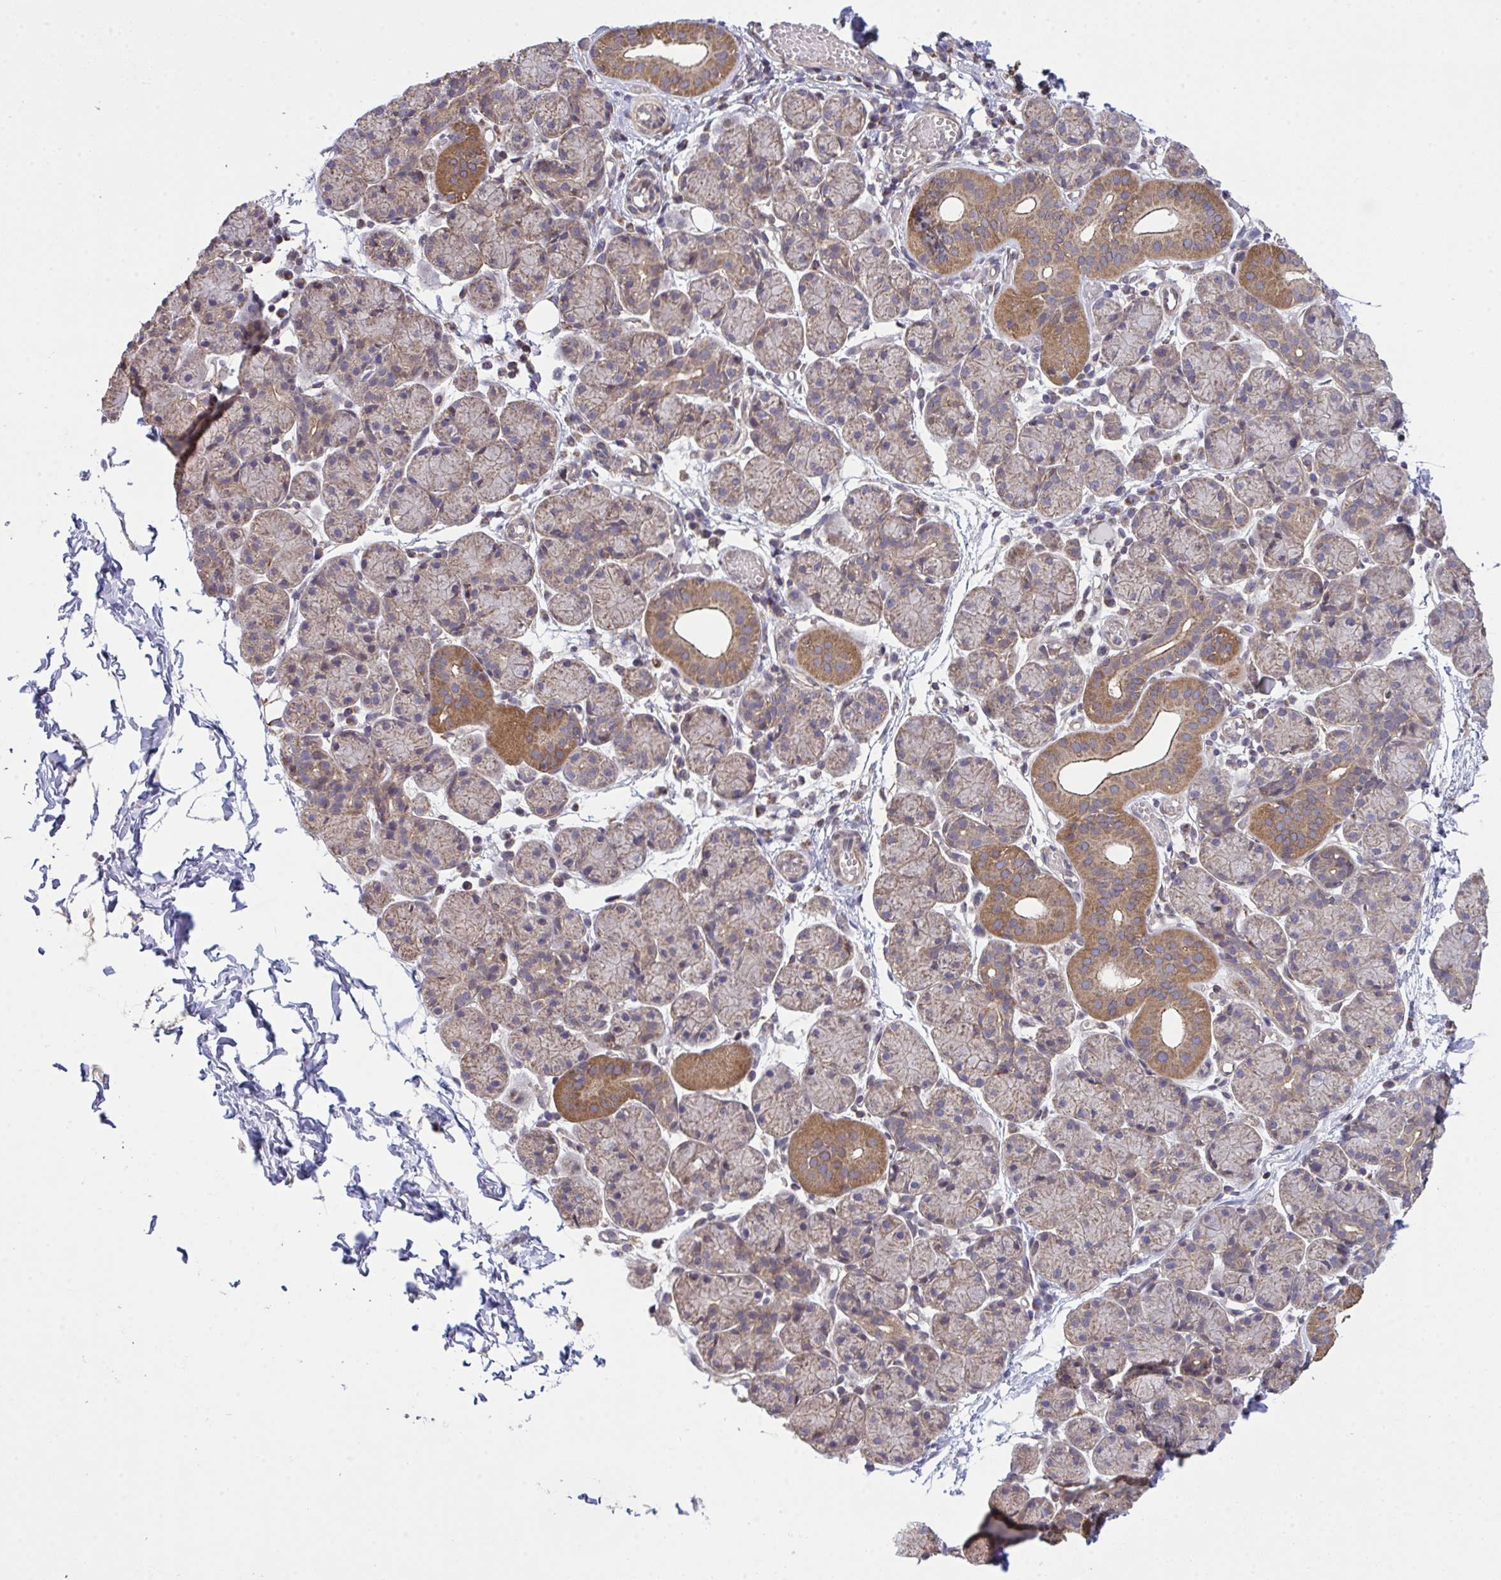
{"staining": {"intensity": "moderate", "quantity": "<25%", "location": "cytoplasmic/membranous"}, "tissue": "salivary gland", "cell_type": "Glandular cells", "image_type": "normal", "snomed": [{"axis": "morphology", "description": "Normal tissue, NOS"}, {"axis": "morphology", "description": "Inflammation, NOS"}, {"axis": "topography", "description": "Lymph node"}, {"axis": "topography", "description": "Salivary gland"}], "caption": "Protein expression by IHC shows moderate cytoplasmic/membranous positivity in approximately <25% of glandular cells in unremarkable salivary gland.", "gene": "PPM1H", "patient": {"sex": "male", "age": 3}}